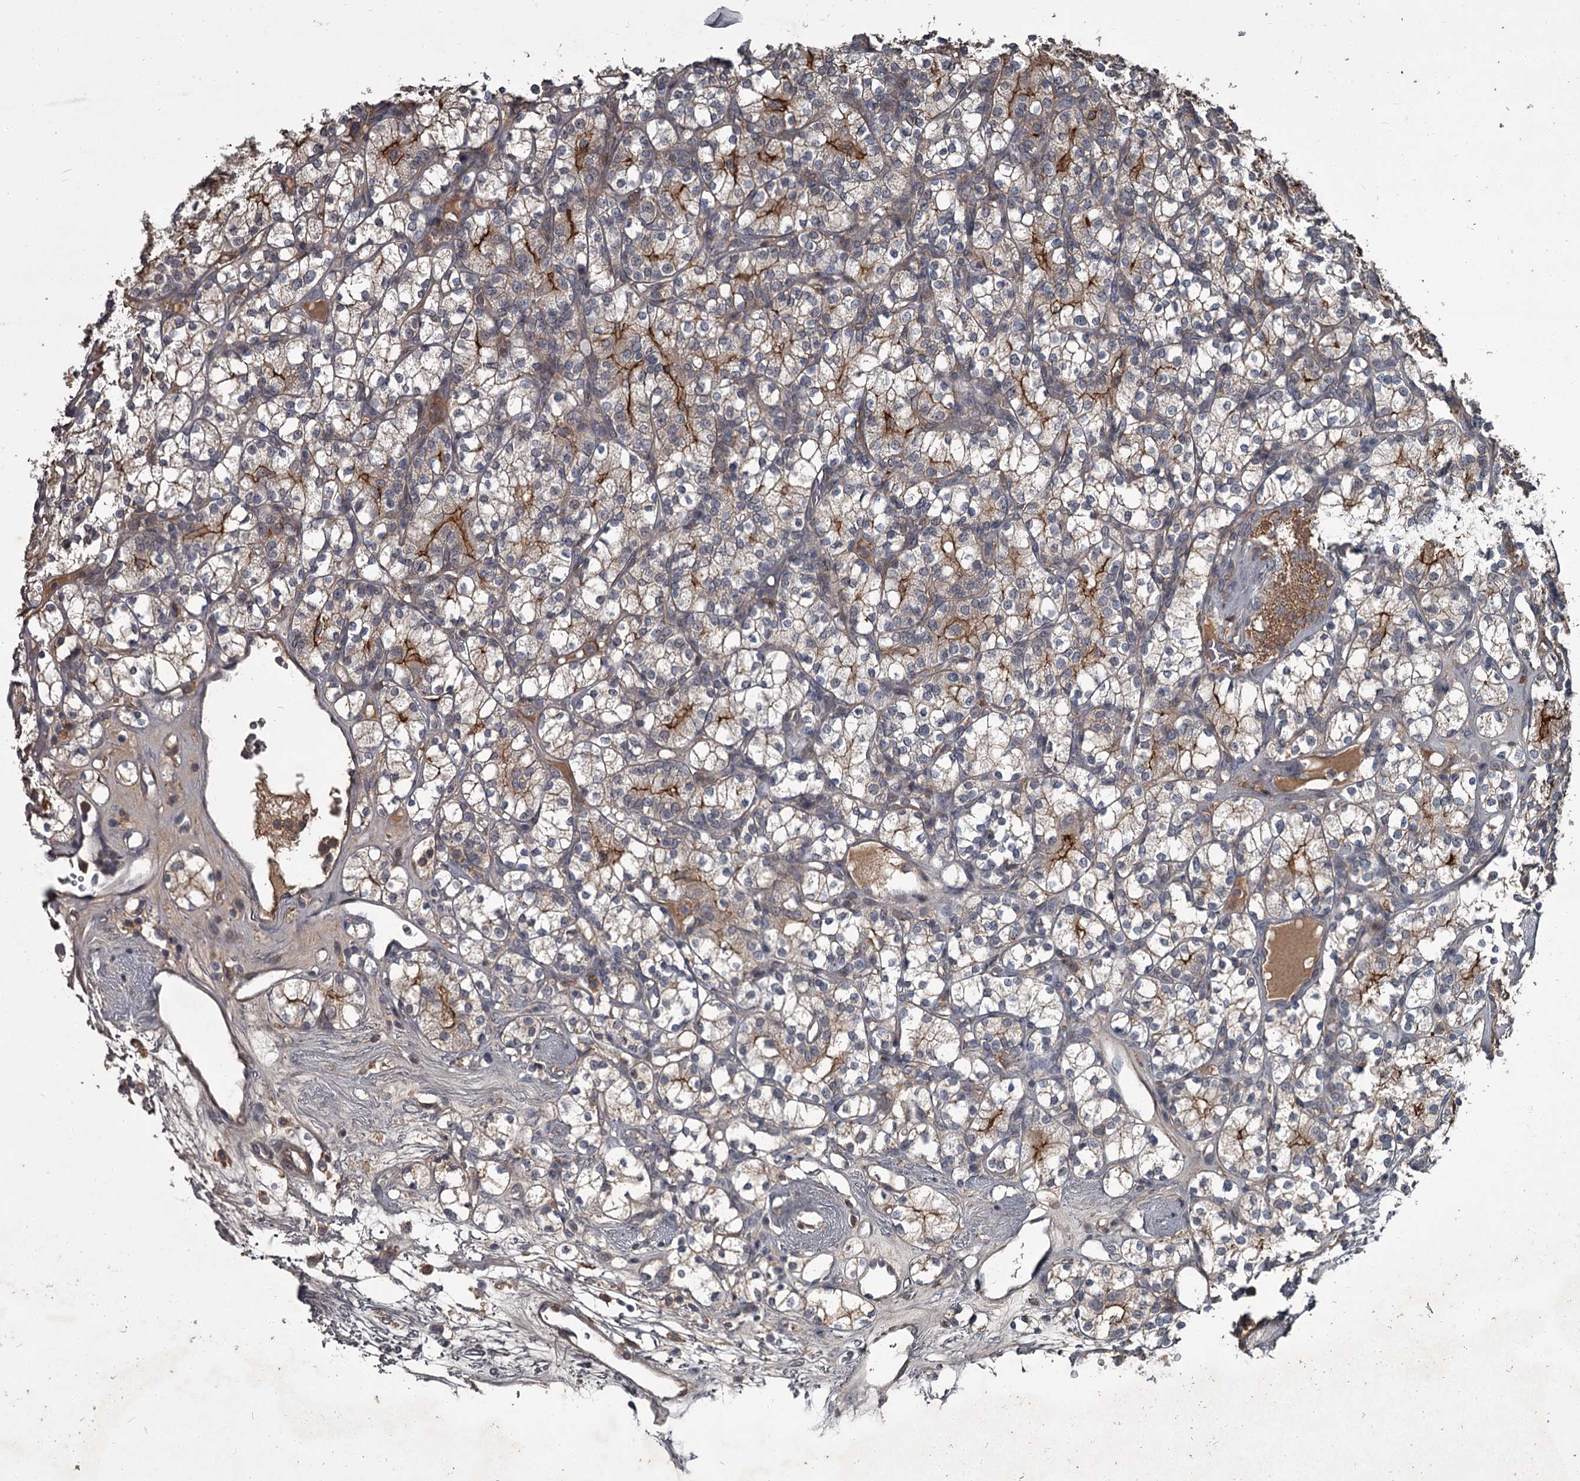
{"staining": {"intensity": "weak", "quantity": "25%-75%", "location": "cytoplasmic/membranous"}, "tissue": "renal cancer", "cell_type": "Tumor cells", "image_type": "cancer", "snomed": [{"axis": "morphology", "description": "Adenocarcinoma, NOS"}, {"axis": "topography", "description": "Kidney"}], "caption": "The image demonstrates a brown stain indicating the presence of a protein in the cytoplasmic/membranous of tumor cells in renal cancer.", "gene": "FLVCR2", "patient": {"sex": "male", "age": 77}}